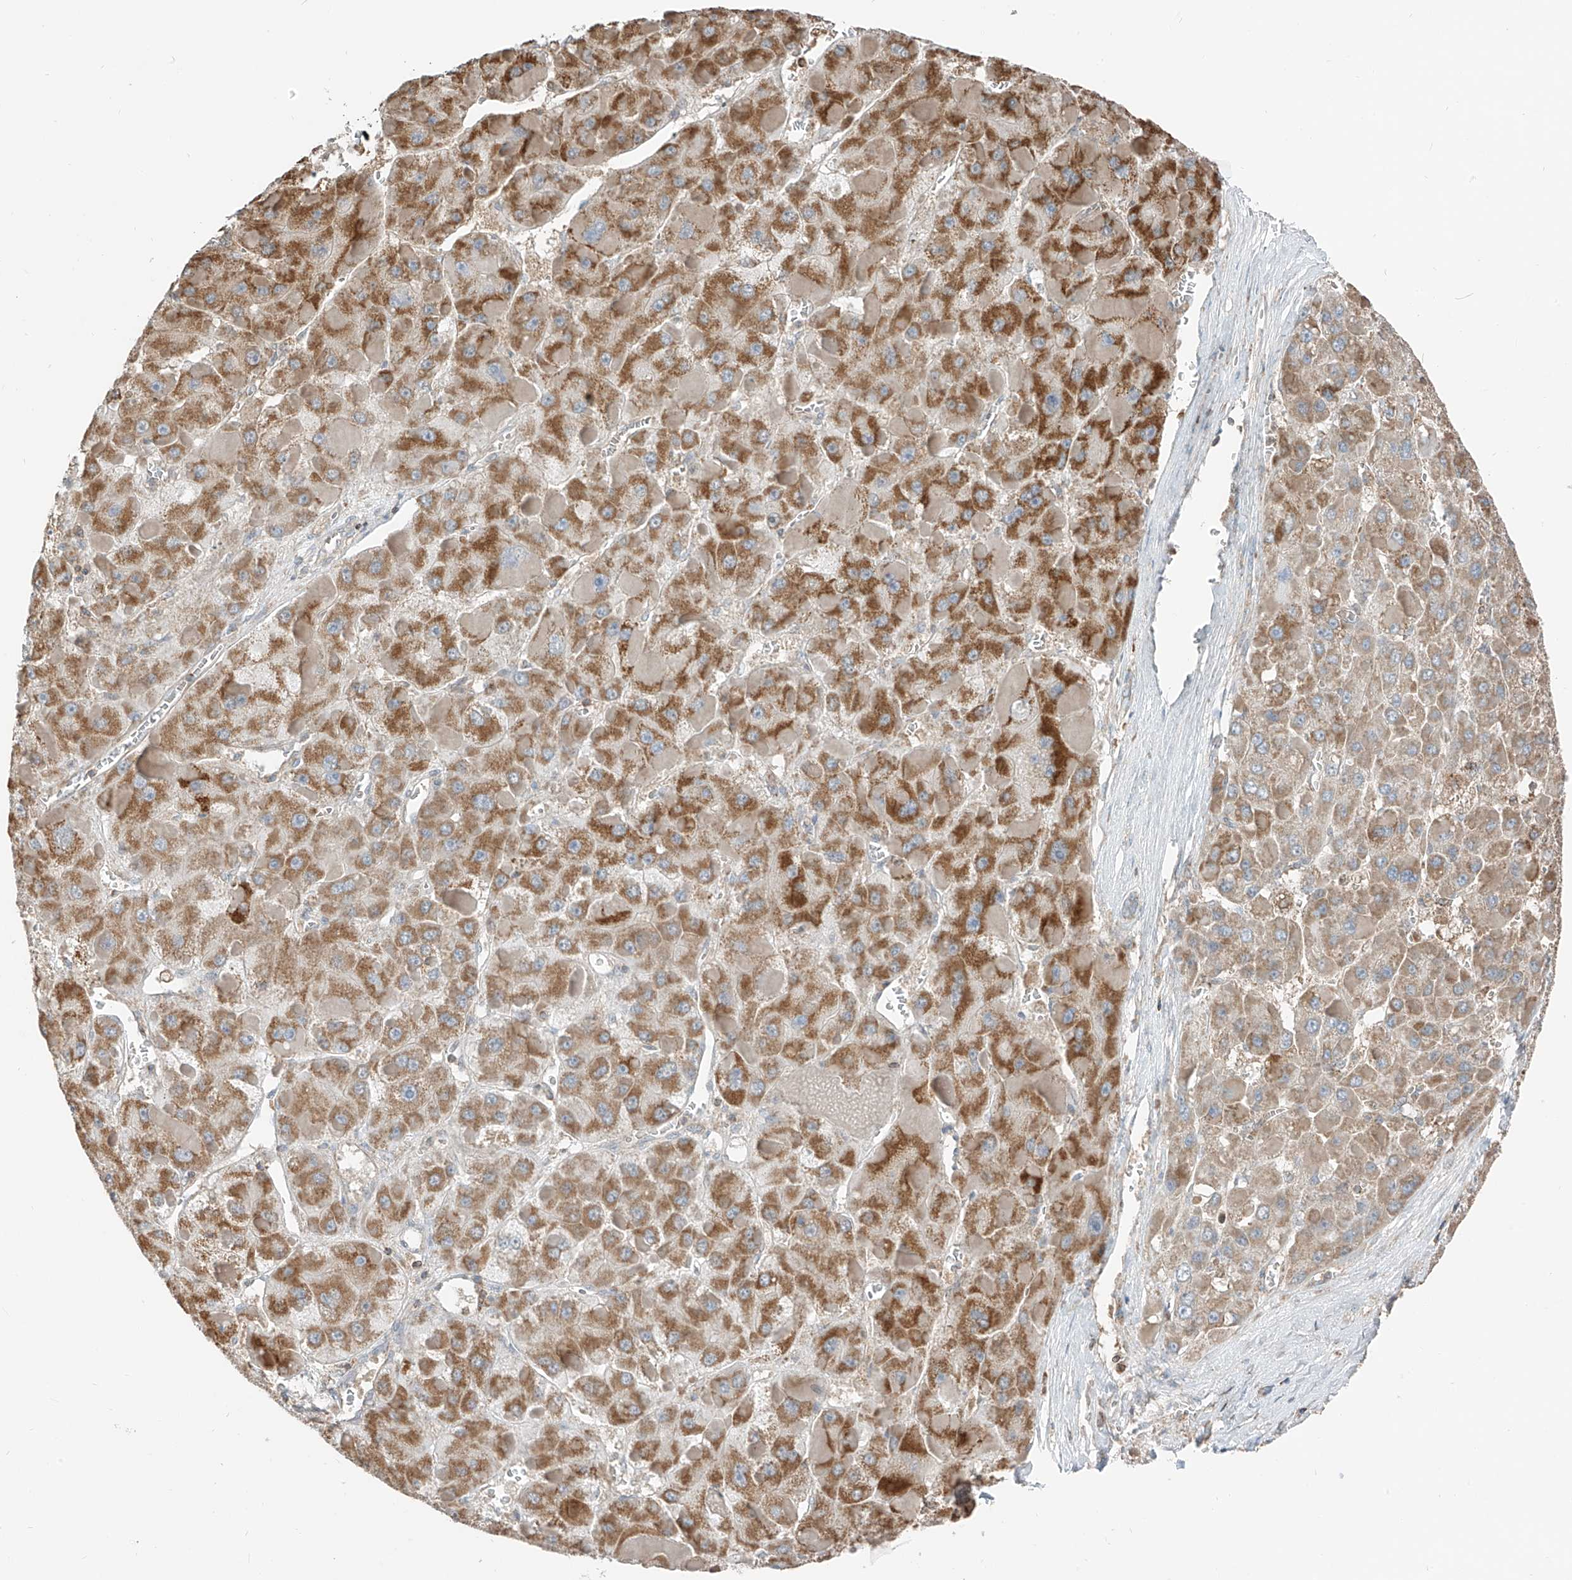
{"staining": {"intensity": "moderate", "quantity": ">75%", "location": "cytoplasmic/membranous"}, "tissue": "liver cancer", "cell_type": "Tumor cells", "image_type": "cancer", "snomed": [{"axis": "morphology", "description": "Carcinoma, Hepatocellular, NOS"}, {"axis": "topography", "description": "Liver"}], "caption": "Immunohistochemical staining of liver hepatocellular carcinoma shows medium levels of moderate cytoplasmic/membranous protein expression in approximately >75% of tumor cells.", "gene": "ETHE1", "patient": {"sex": "female", "age": 73}}